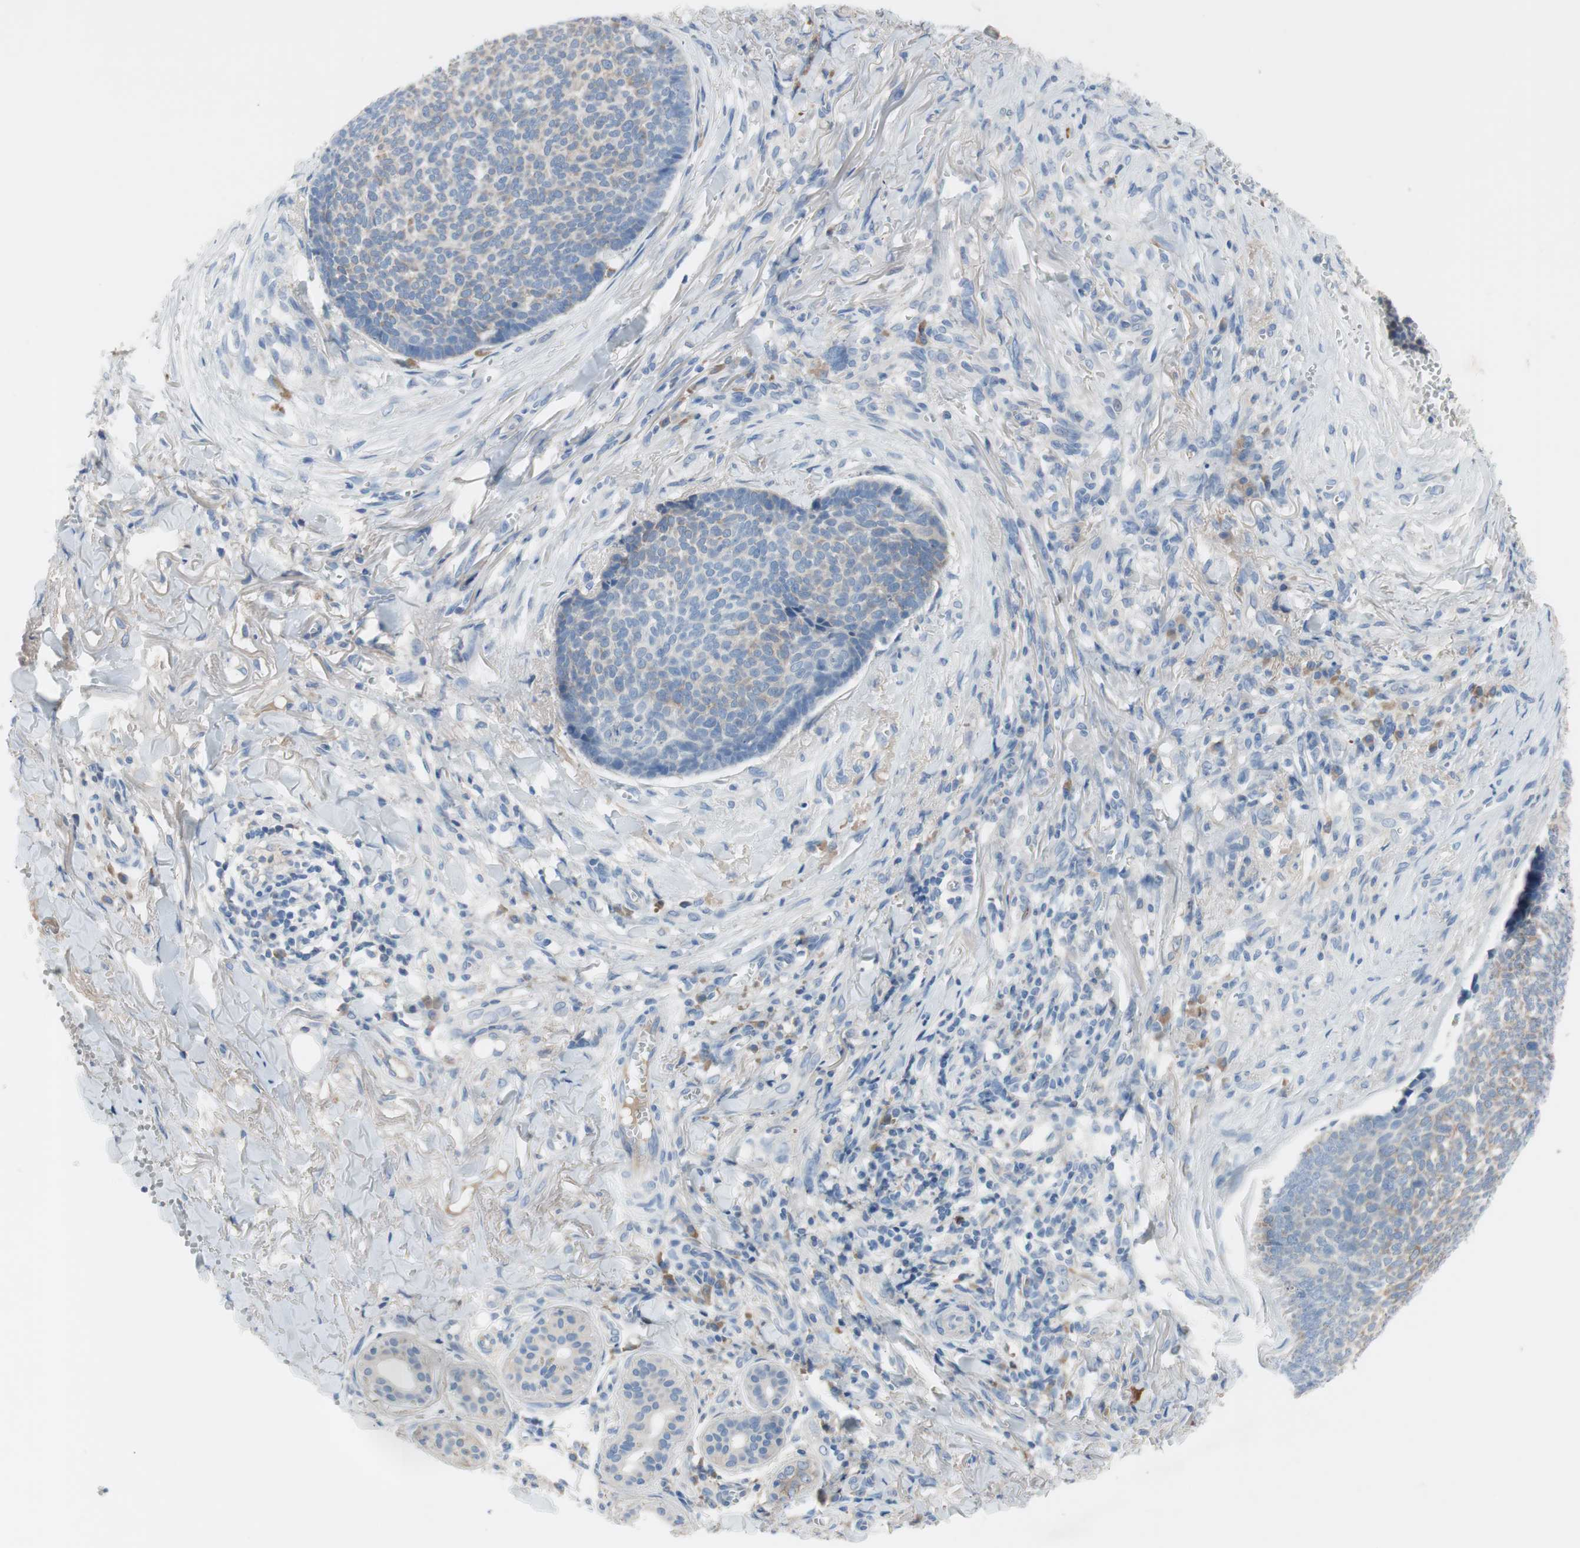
{"staining": {"intensity": "weak", "quantity": "25%-75%", "location": "cytoplasmic/membranous"}, "tissue": "skin cancer", "cell_type": "Tumor cells", "image_type": "cancer", "snomed": [{"axis": "morphology", "description": "Basal cell carcinoma"}, {"axis": "topography", "description": "Skin"}], "caption": "Approximately 25%-75% of tumor cells in human skin cancer show weak cytoplasmic/membranous protein positivity as visualized by brown immunohistochemical staining.", "gene": "FDFT1", "patient": {"sex": "male", "age": 84}}